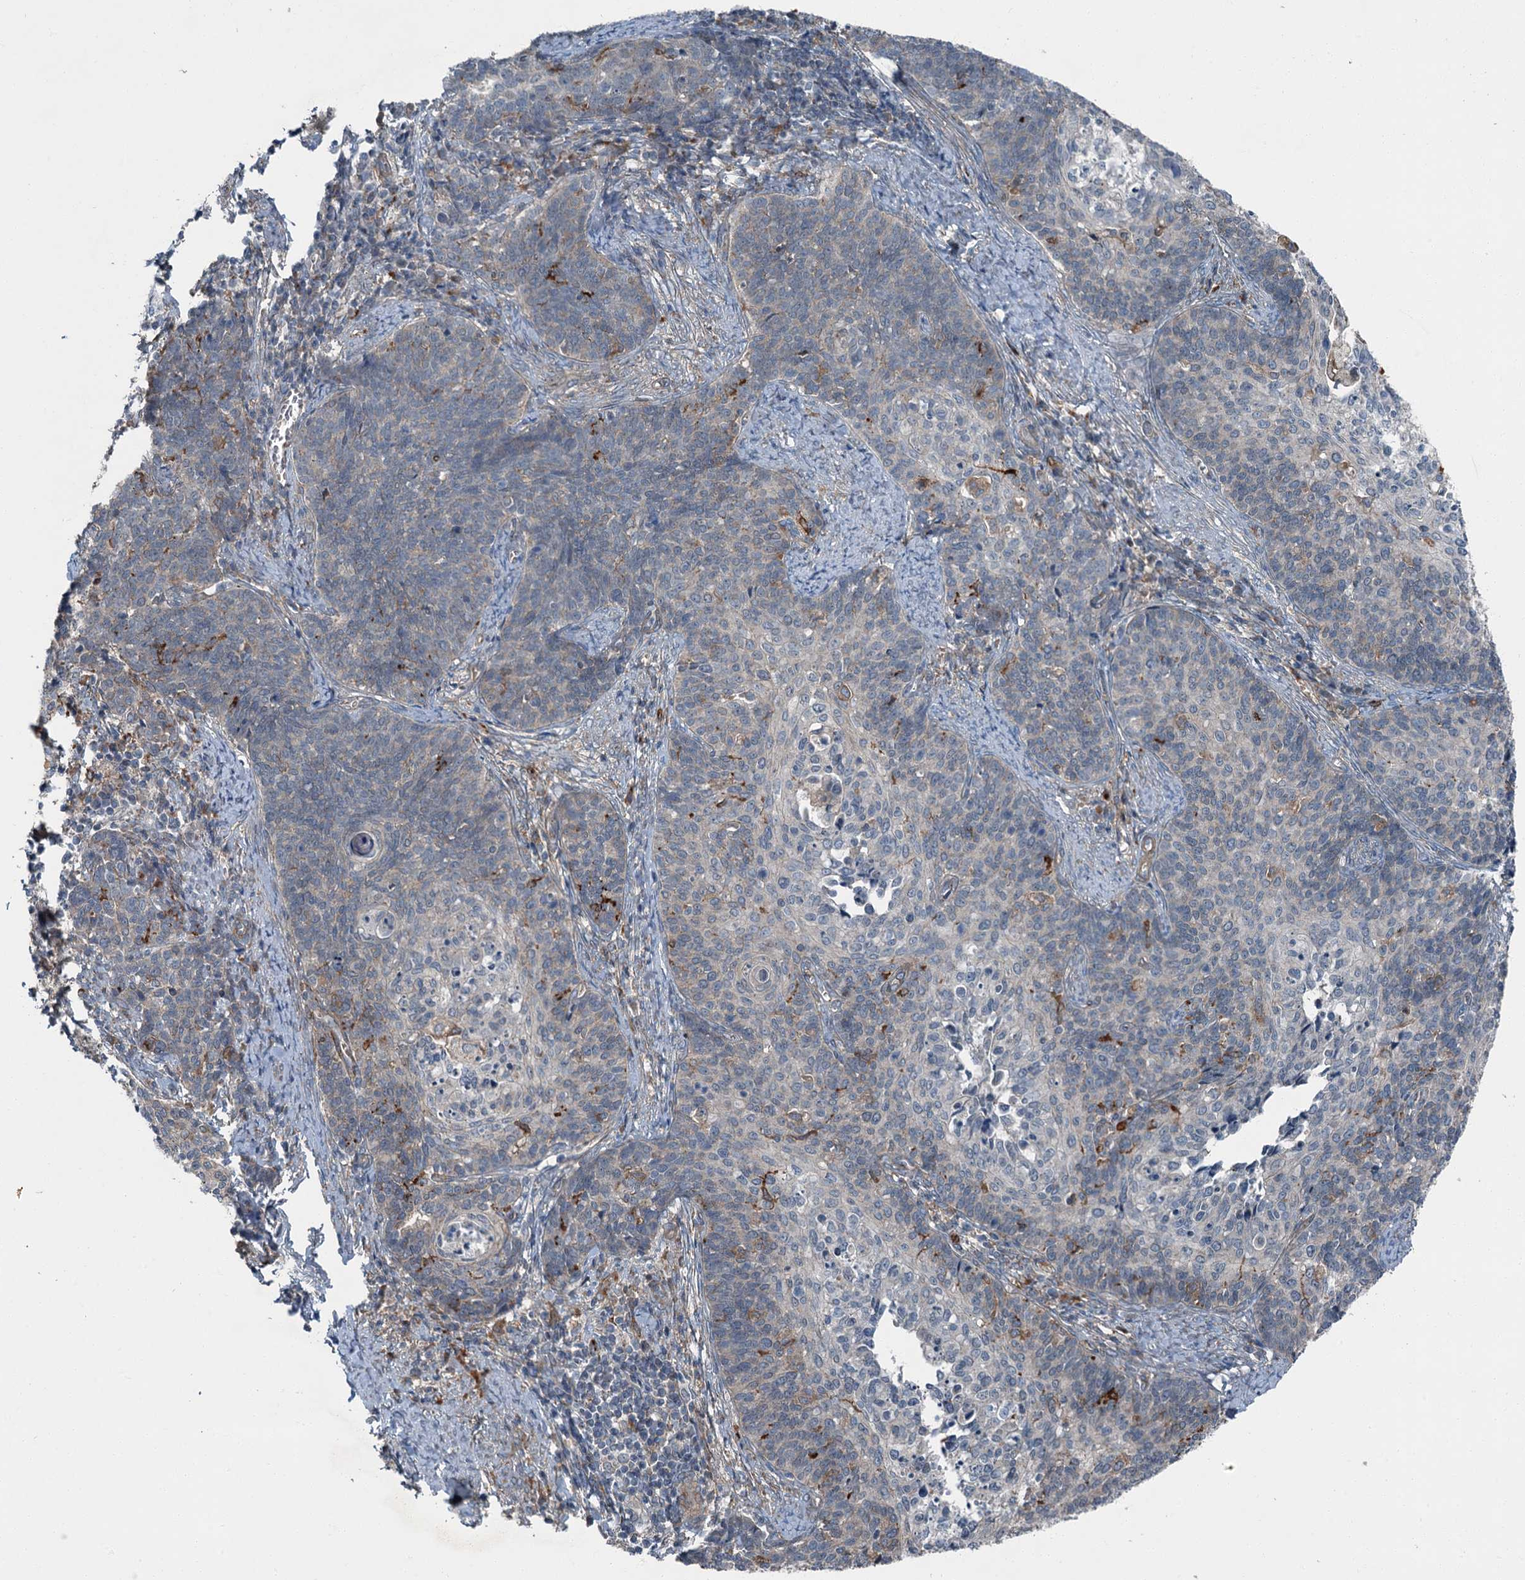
{"staining": {"intensity": "negative", "quantity": "none", "location": "none"}, "tissue": "cervical cancer", "cell_type": "Tumor cells", "image_type": "cancer", "snomed": [{"axis": "morphology", "description": "Squamous cell carcinoma, NOS"}, {"axis": "topography", "description": "Cervix"}], "caption": "The image exhibits no significant expression in tumor cells of cervical cancer (squamous cell carcinoma). (DAB immunohistochemistry with hematoxylin counter stain).", "gene": "AXL", "patient": {"sex": "female", "age": 39}}